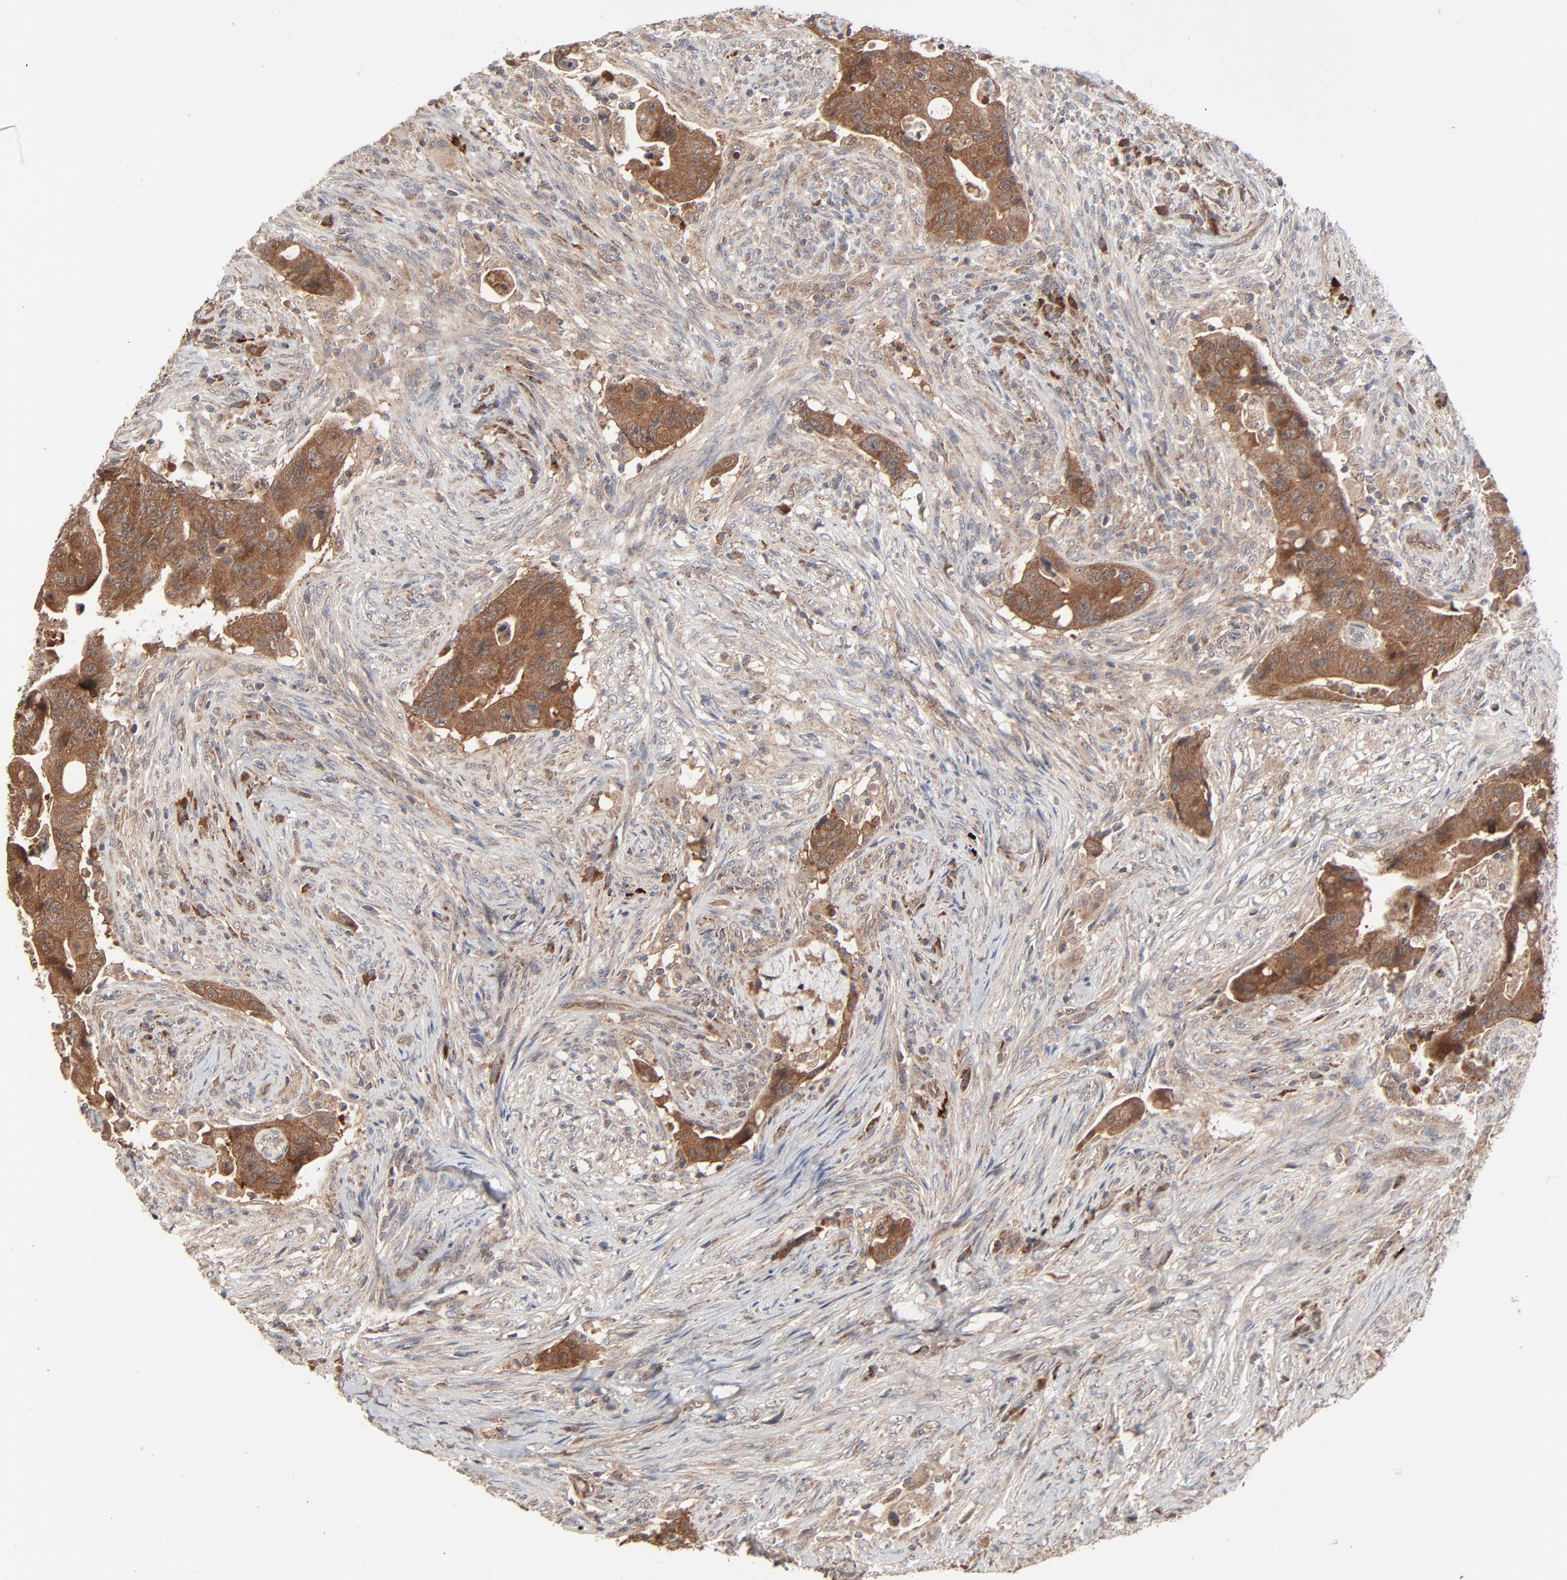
{"staining": {"intensity": "moderate", "quantity": ">75%", "location": "cytoplasmic/membranous"}, "tissue": "colorectal cancer", "cell_type": "Tumor cells", "image_type": "cancer", "snomed": [{"axis": "morphology", "description": "Adenocarcinoma, NOS"}, {"axis": "topography", "description": "Rectum"}], "caption": "Immunohistochemical staining of adenocarcinoma (colorectal) reveals medium levels of moderate cytoplasmic/membranous positivity in about >75% of tumor cells. Nuclei are stained in blue.", "gene": "ABLIM3", "patient": {"sex": "female", "age": 71}}